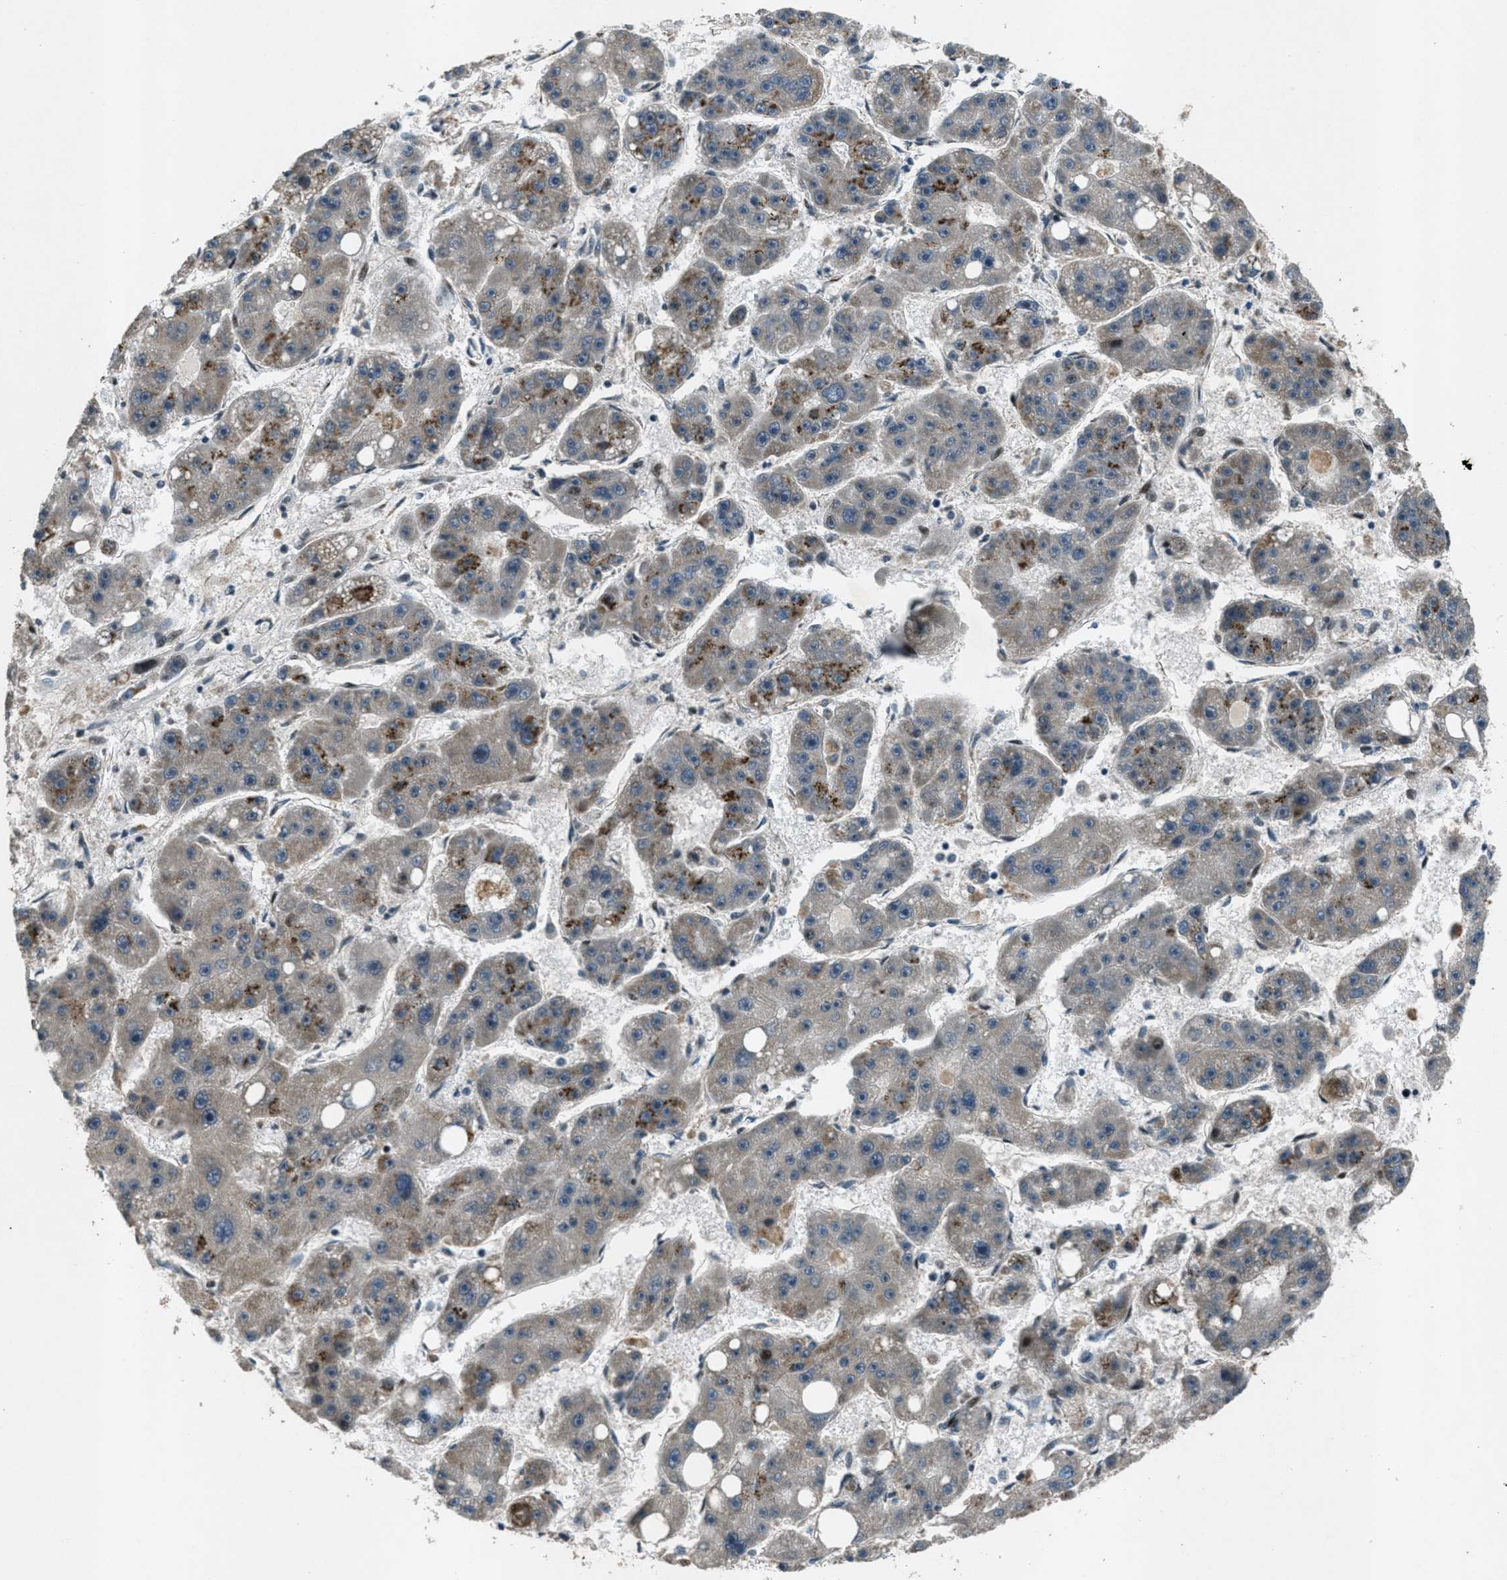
{"staining": {"intensity": "moderate", "quantity": "25%-75%", "location": "cytoplasmic/membranous"}, "tissue": "liver cancer", "cell_type": "Tumor cells", "image_type": "cancer", "snomed": [{"axis": "morphology", "description": "Carcinoma, Hepatocellular, NOS"}, {"axis": "topography", "description": "Liver"}], "caption": "Brown immunohistochemical staining in human liver cancer (hepatocellular carcinoma) displays moderate cytoplasmic/membranous staining in approximately 25%-75% of tumor cells.", "gene": "GPC6", "patient": {"sex": "female", "age": 61}}